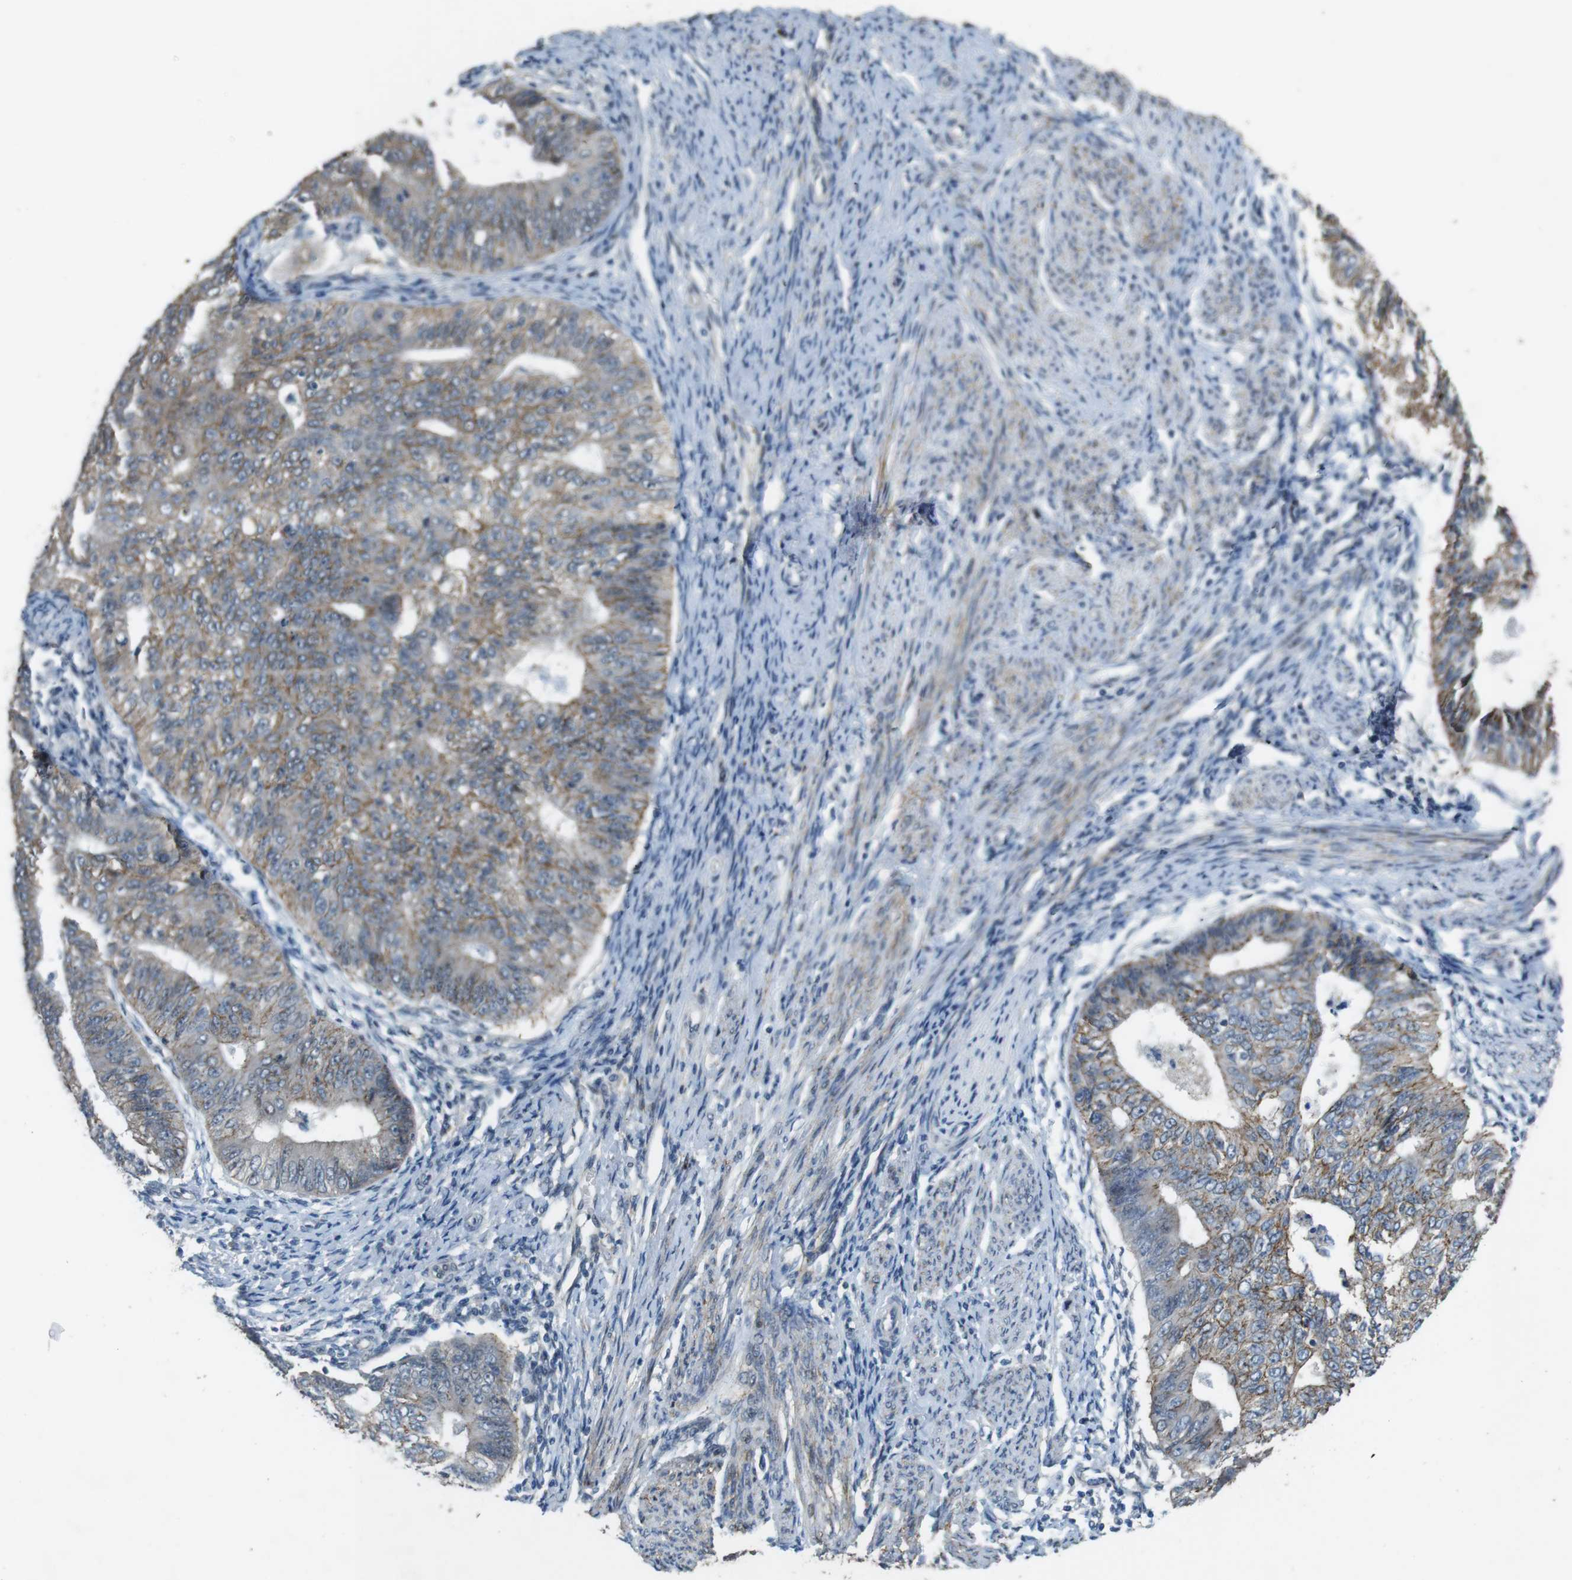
{"staining": {"intensity": "moderate", "quantity": "25%-75%", "location": "cytoplasmic/membranous"}, "tissue": "endometrial cancer", "cell_type": "Tumor cells", "image_type": "cancer", "snomed": [{"axis": "morphology", "description": "Adenocarcinoma, NOS"}, {"axis": "topography", "description": "Endometrium"}], "caption": "Immunohistochemistry photomicrograph of endometrial cancer stained for a protein (brown), which reveals medium levels of moderate cytoplasmic/membranous staining in about 25%-75% of tumor cells.", "gene": "CLDN7", "patient": {"sex": "female", "age": 32}}